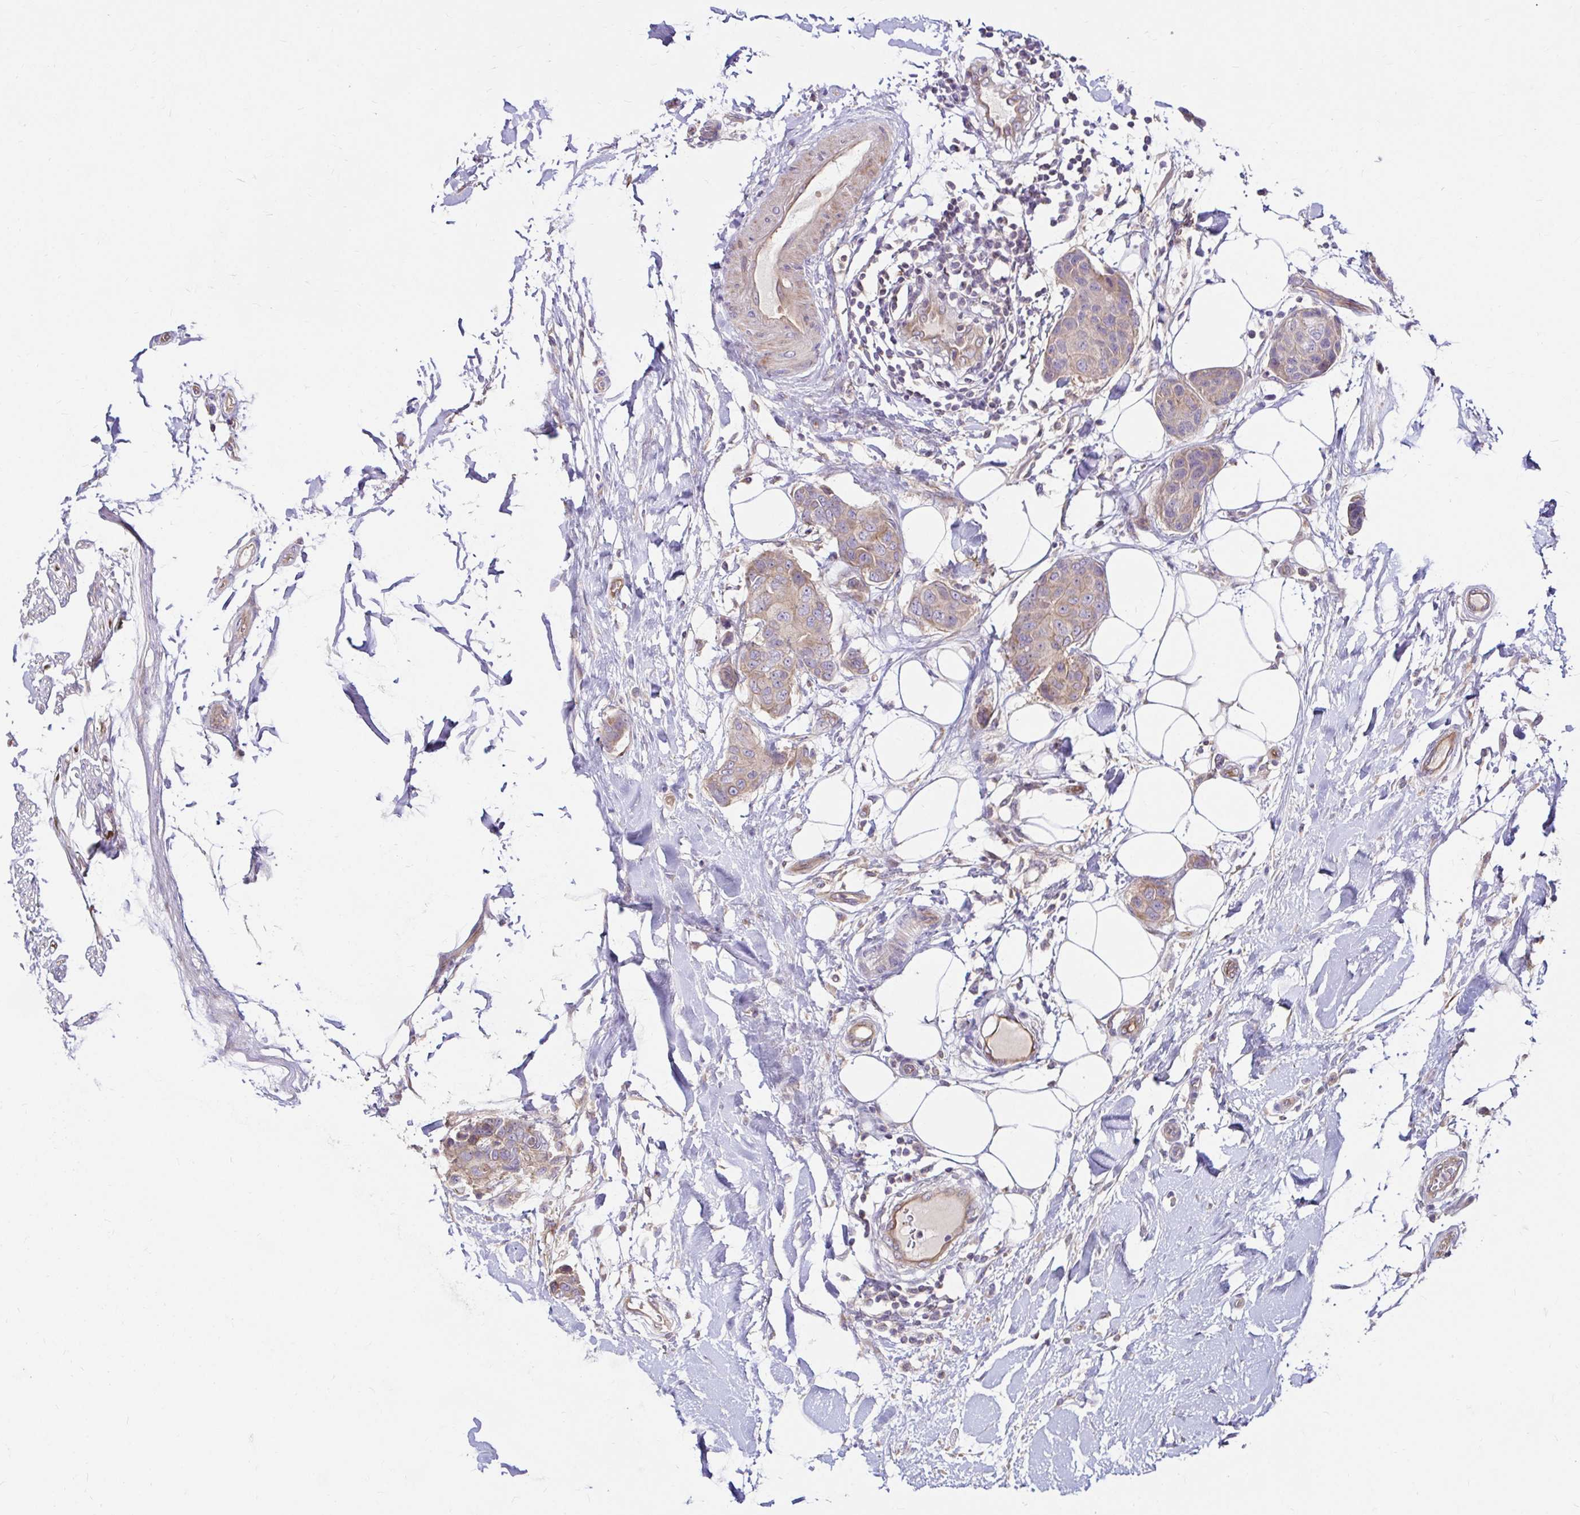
{"staining": {"intensity": "weak", "quantity": "<25%", "location": "cytoplasmic/membranous"}, "tissue": "breast cancer", "cell_type": "Tumor cells", "image_type": "cancer", "snomed": [{"axis": "morphology", "description": "Duct carcinoma"}, {"axis": "topography", "description": "Breast"}, {"axis": "topography", "description": "Lymph node"}], "caption": "IHC of breast cancer exhibits no expression in tumor cells.", "gene": "ITGA2", "patient": {"sex": "female", "age": 80}}